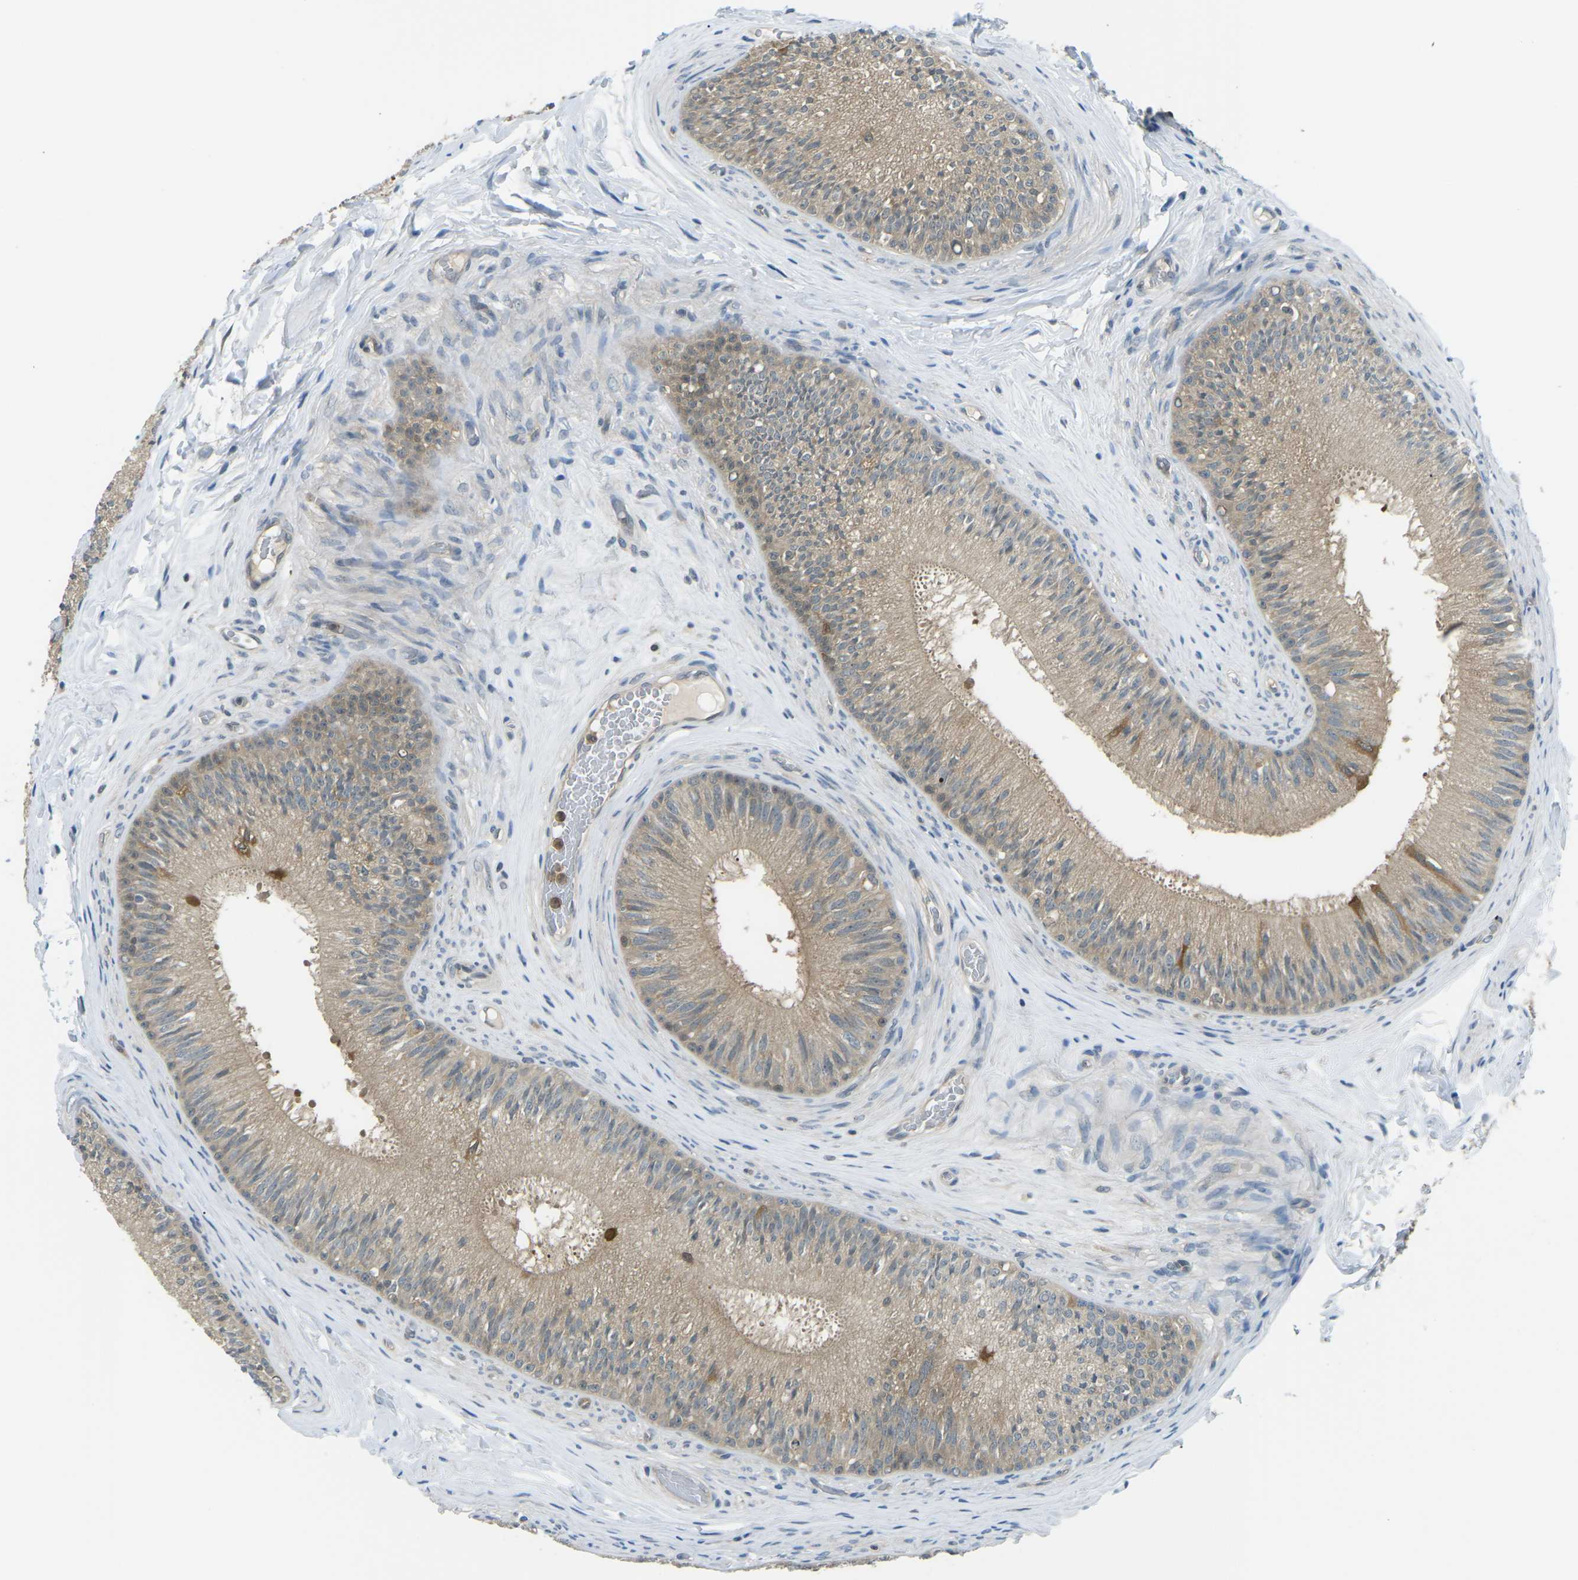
{"staining": {"intensity": "moderate", "quantity": ">75%", "location": "cytoplasmic/membranous"}, "tissue": "epididymis", "cell_type": "Glandular cells", "image_type": "normal", "snomed": [{"axis": "morphology", "description": "Normal tissue, NOS"}, {"axis": "topography", "description": "Testis"}, {"axis": "topography", "description": "Epididymis"}], "caption": "IHC (DAB (3,3'-diaminobenzidine)) staining of normal epididymis demonstrates moderate cytoplasmic/membranous protein staining in approximately >75% of glandular cells.", "gene": "PIEZO2", "patient": {"sex": "male", "age": 36}}